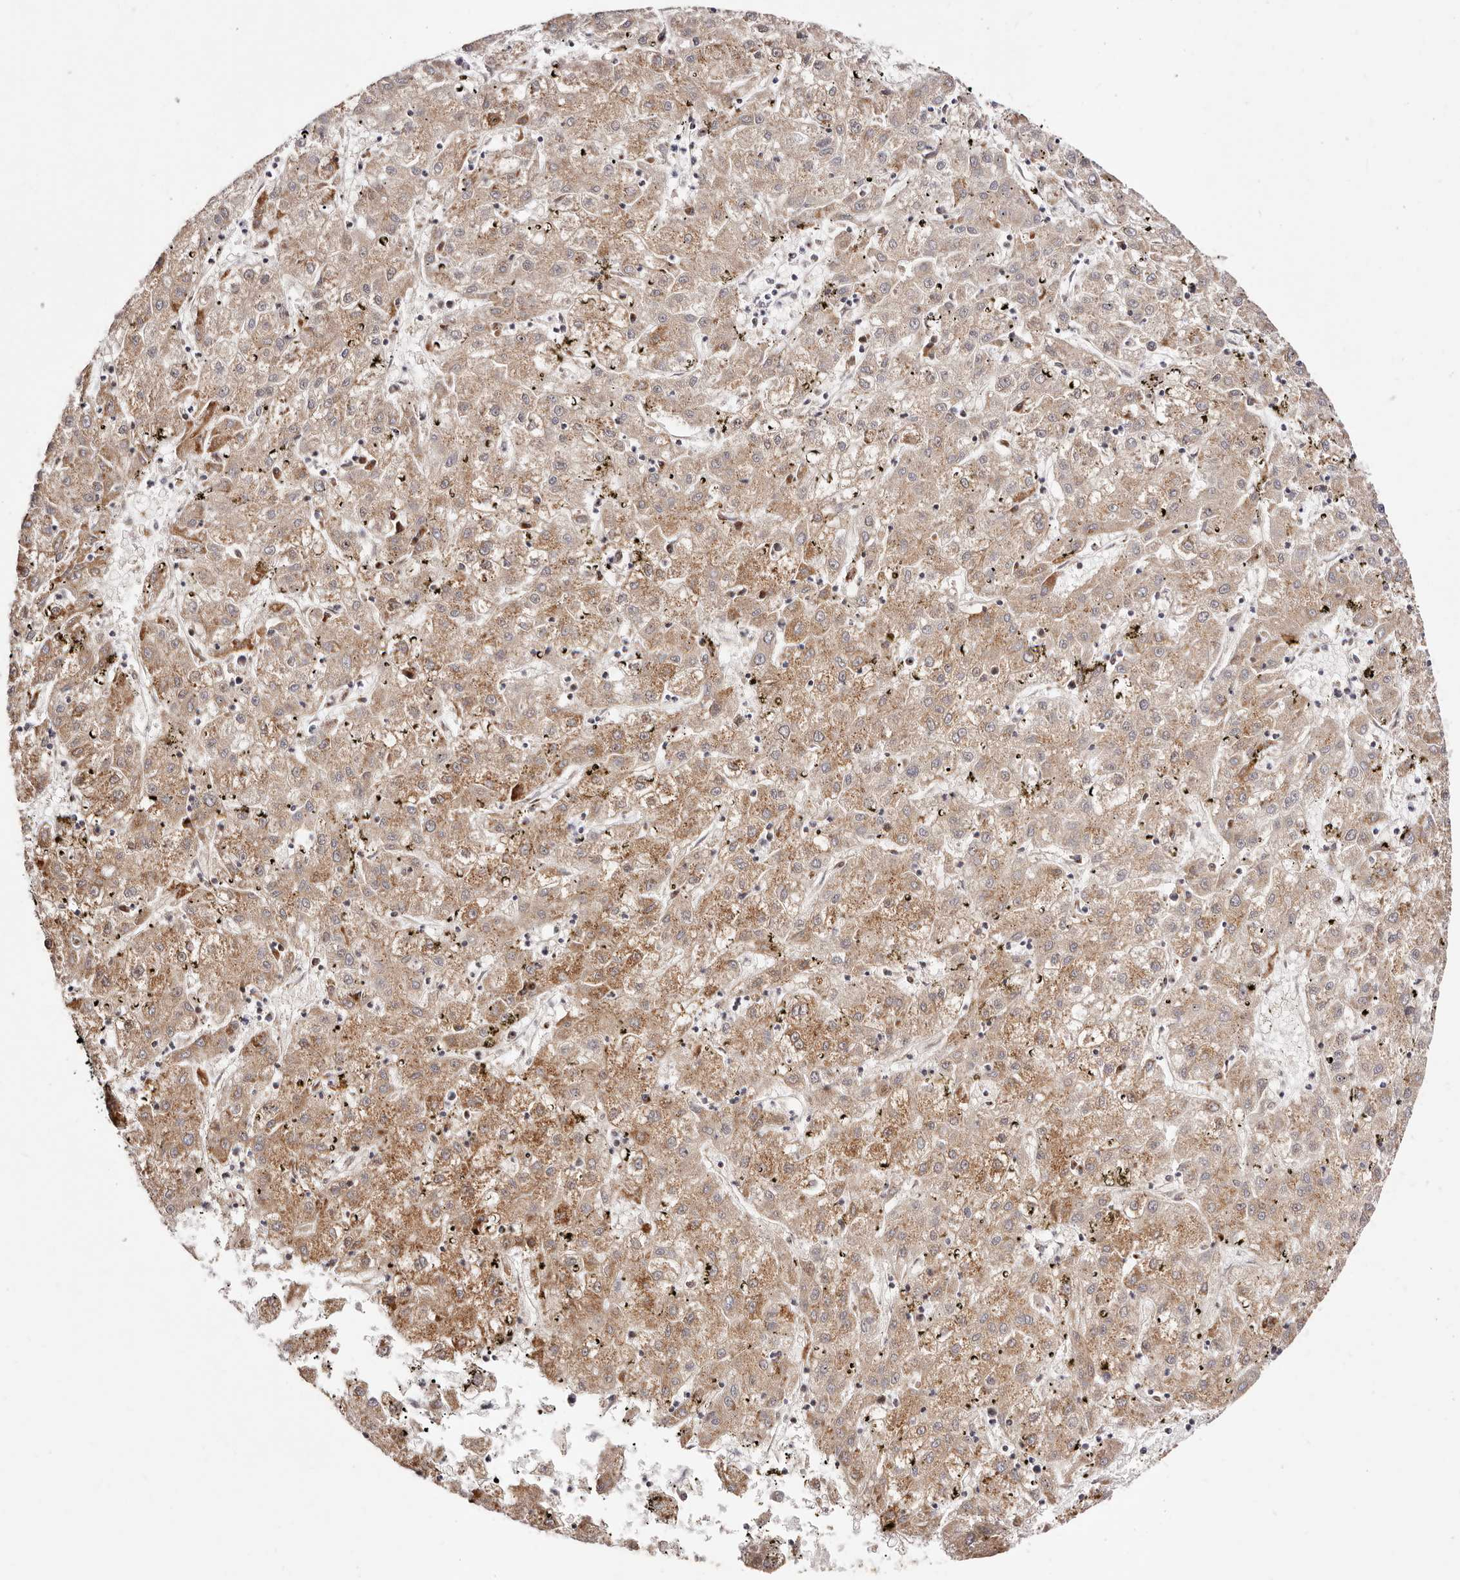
{"staining": {"intensity": "moderate", "quantity": ">75%", "location": "cytoplasmic/membranous"}, "tissue": "liver cancer", "cell_type": "Tumor cells", "image_type": "cancer", "snomed": [{"axis": "morphology", "description": "Carcinoma, Hepatocellular, NOS"}, {"axis": "topography", "description": "Liver"}], "caption": "High-magnification brightfield microscopy of liver hepatocellular carcinoma stained with DAB (3,3'-diaminobenzidine) (brown) and counterstained with hematoxylin (blue). tumor cells exhibit moderate cytoplasmic/membranous staining is seen in approximately>75% of cells.", "gene": "MAPK6", "patient": {"sex": "male", "age": 72}}